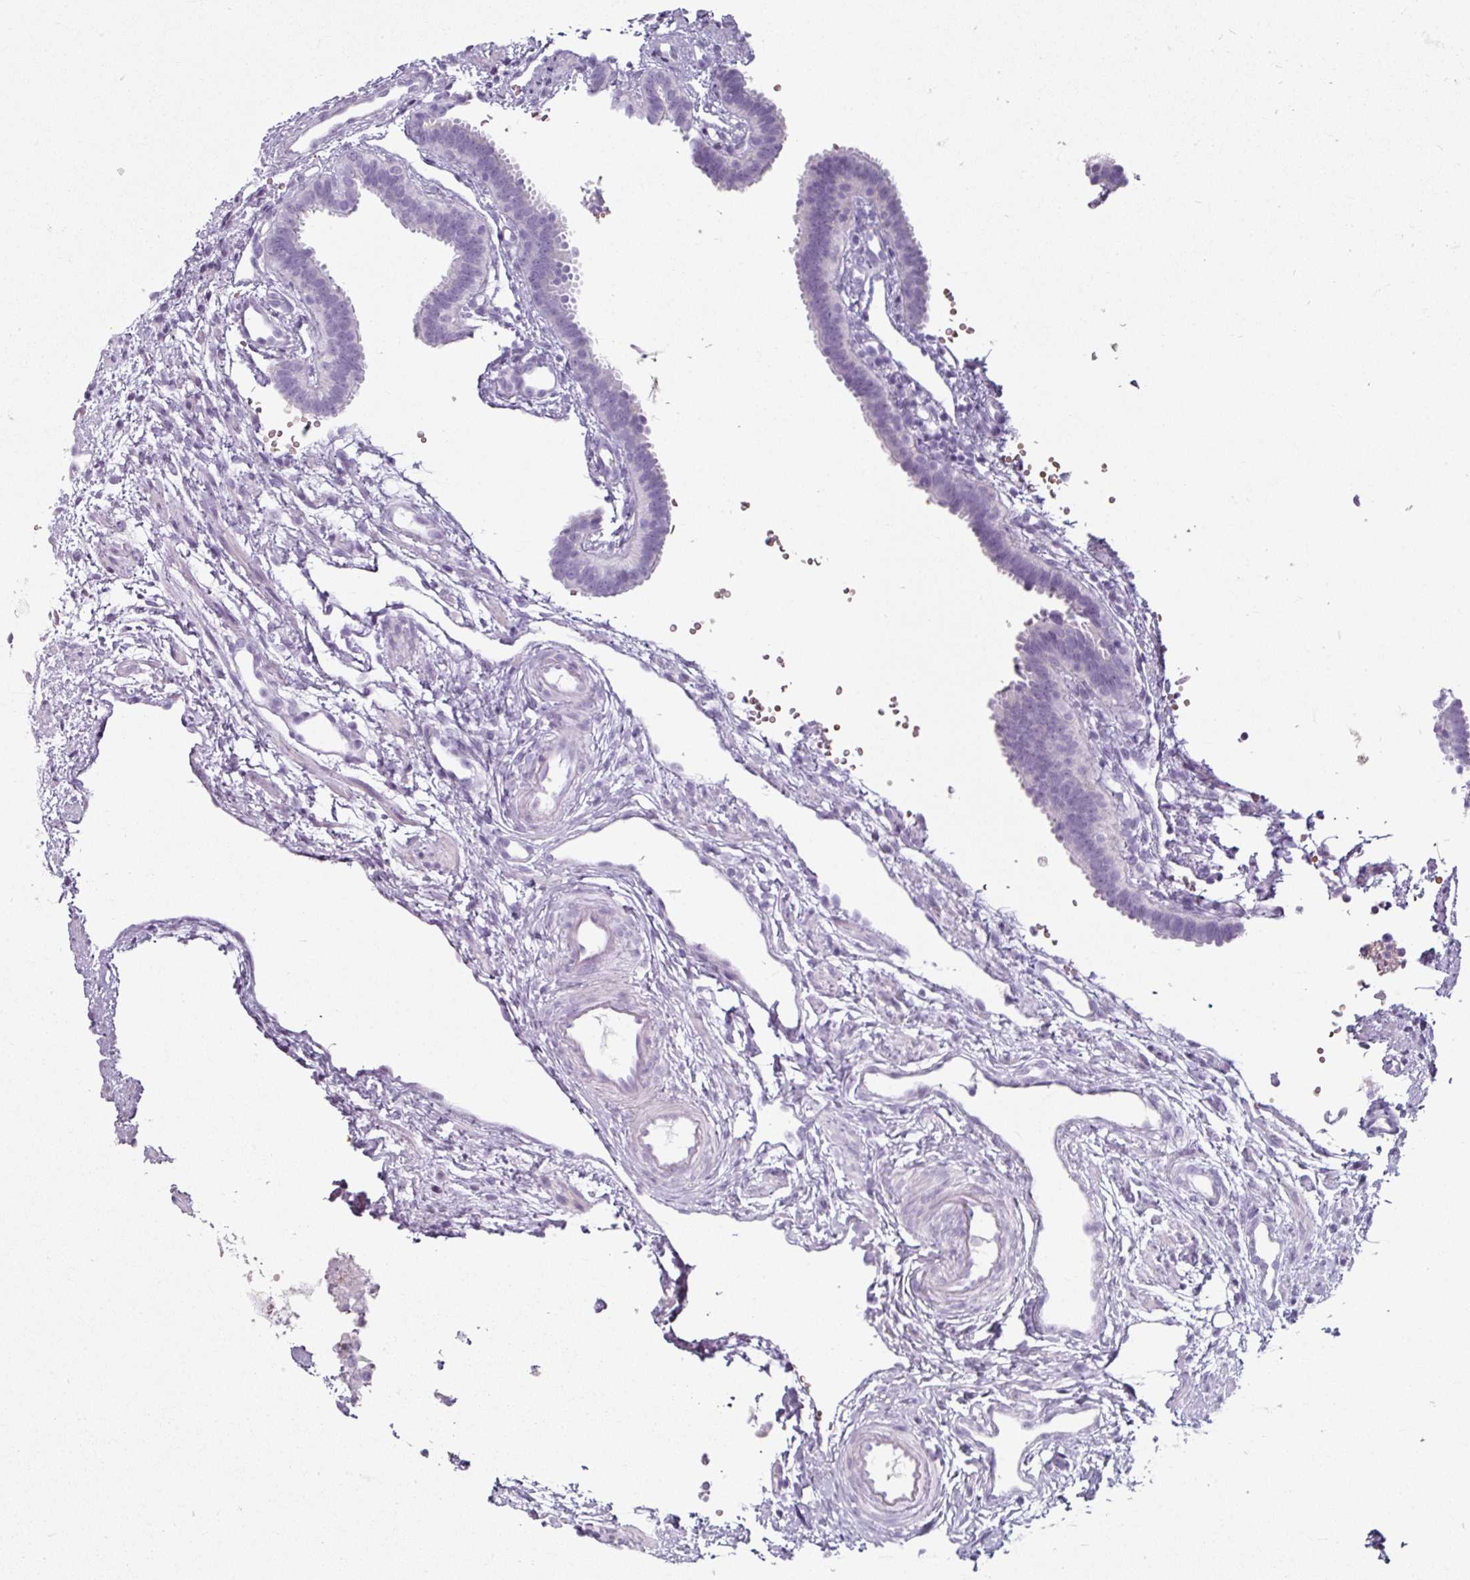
{"staining": {"intensity": "negative", "quantity": "none", "location": "none"}, "tissue": "fallopian tube", "cell_type": "Glandular cells", "image_type": "normal", "snomed": [{"axis": "morphology", "description": "Normal tissue, NOS"}, {"axis": "topography", "description": "Fallopian tube"}], "caption": "Immunohistochemistry histopathology image of normal fallopian tube: human fallopian tube stained with DAB (3,3'-diaminobenzidine) displays no significant protein positivity in glandular cells.", "gene": "CLCA1", "patient": {"sex": "female", "age": 37}}